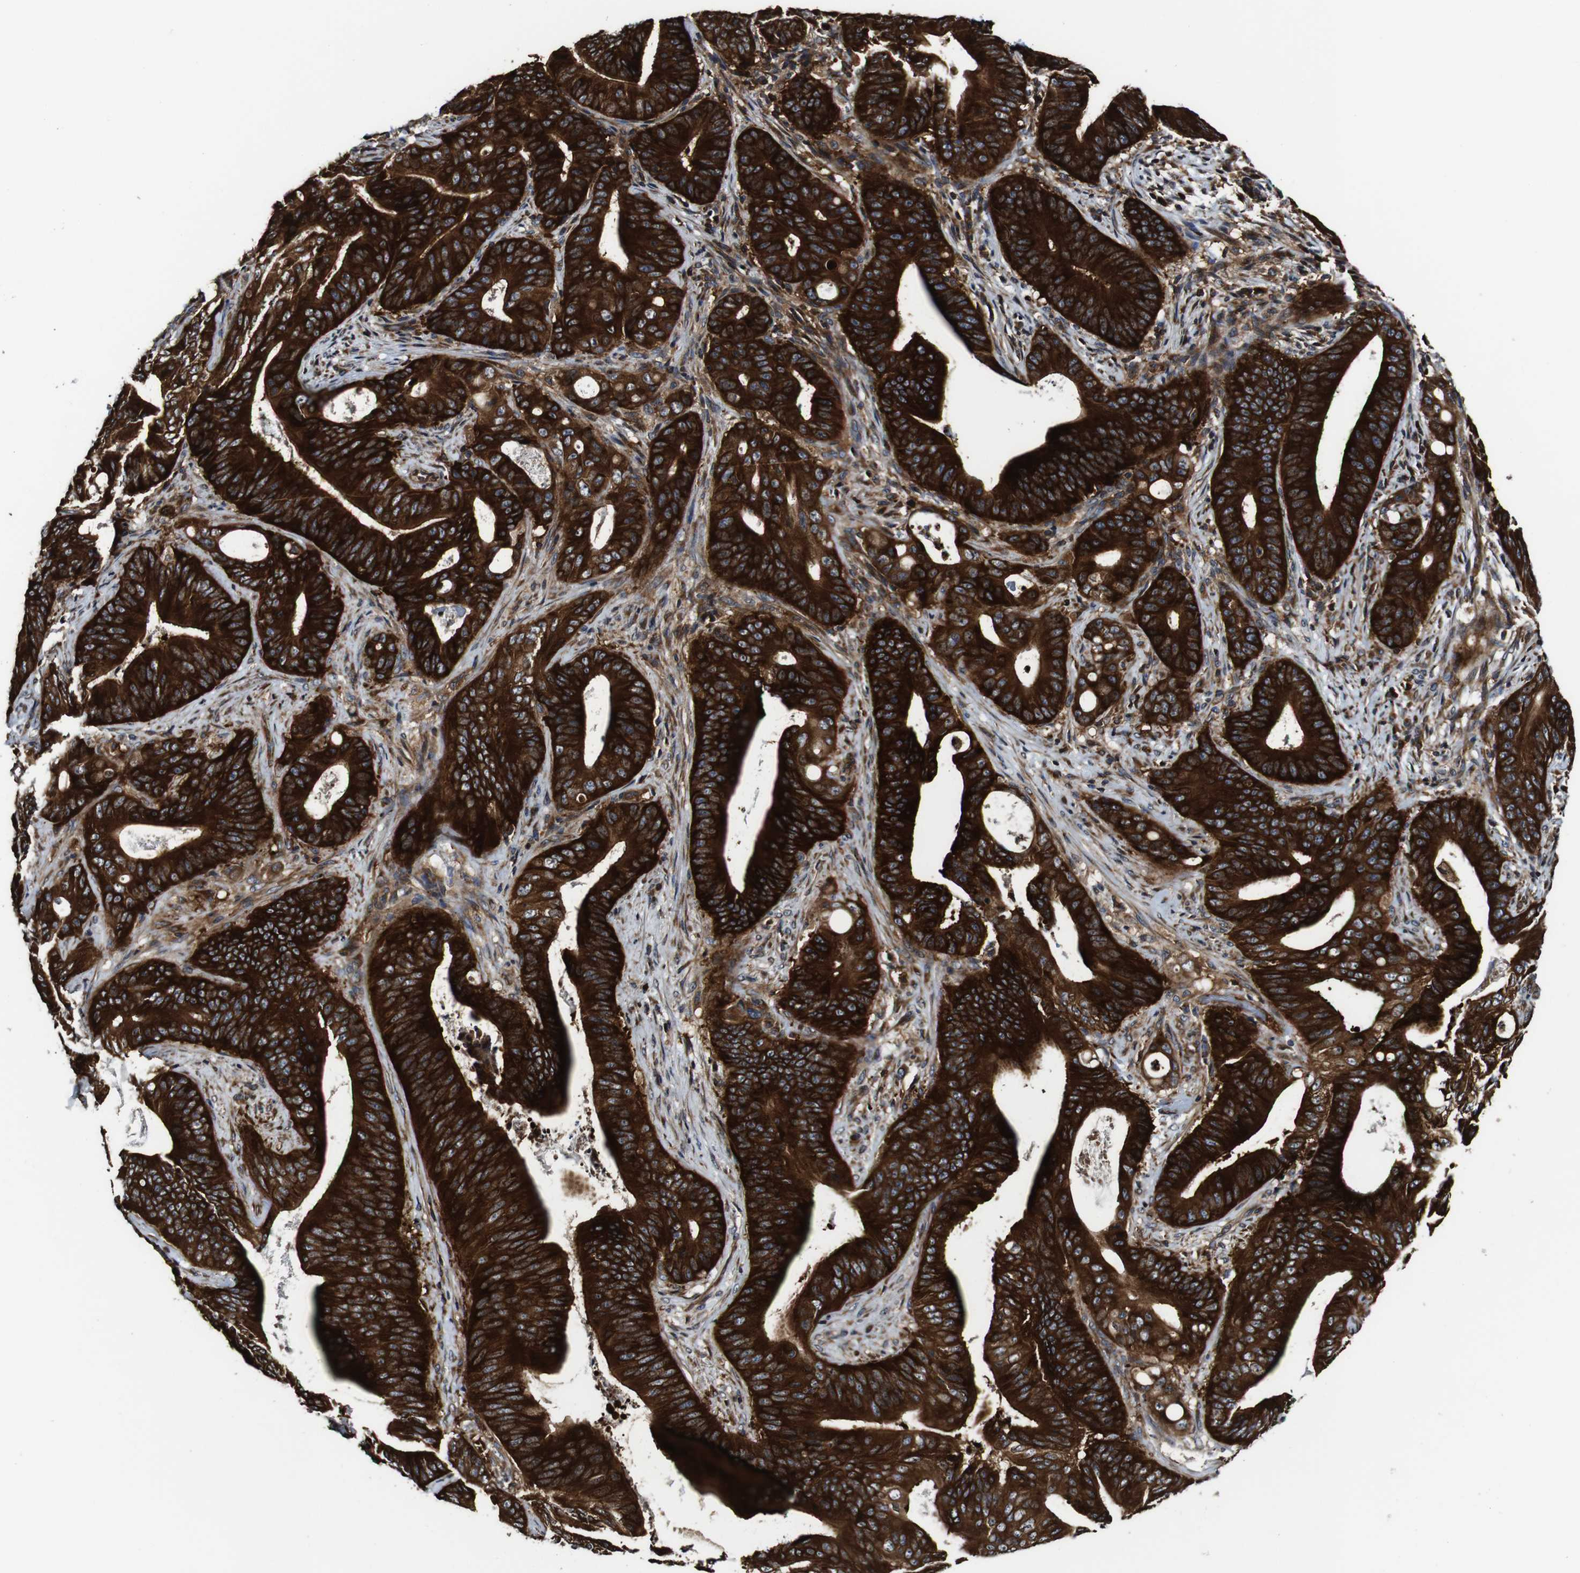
{"staining": {"intensity": "strong", "quantity": ">75%", "location": "cytoplasmic/membranous"}, "tissue": "pancreatic cancer", "cell_type": "Tumor cells", "image_type": "cancer", "snomed": [{"axis": "morphology", "description": "Normal tissue, NOS"}, {"axis": "topography", "description": "Lymph node"}], "caption": "High-power microscopy captured an immunohistochemistry (IHC) image of pancreatic cancer, revealing strong cytoplasmic/membranous expression in approximately >75% of tumor cells.", "gene": "TNIK", "patient": {"sex": "male", "age": 62}}